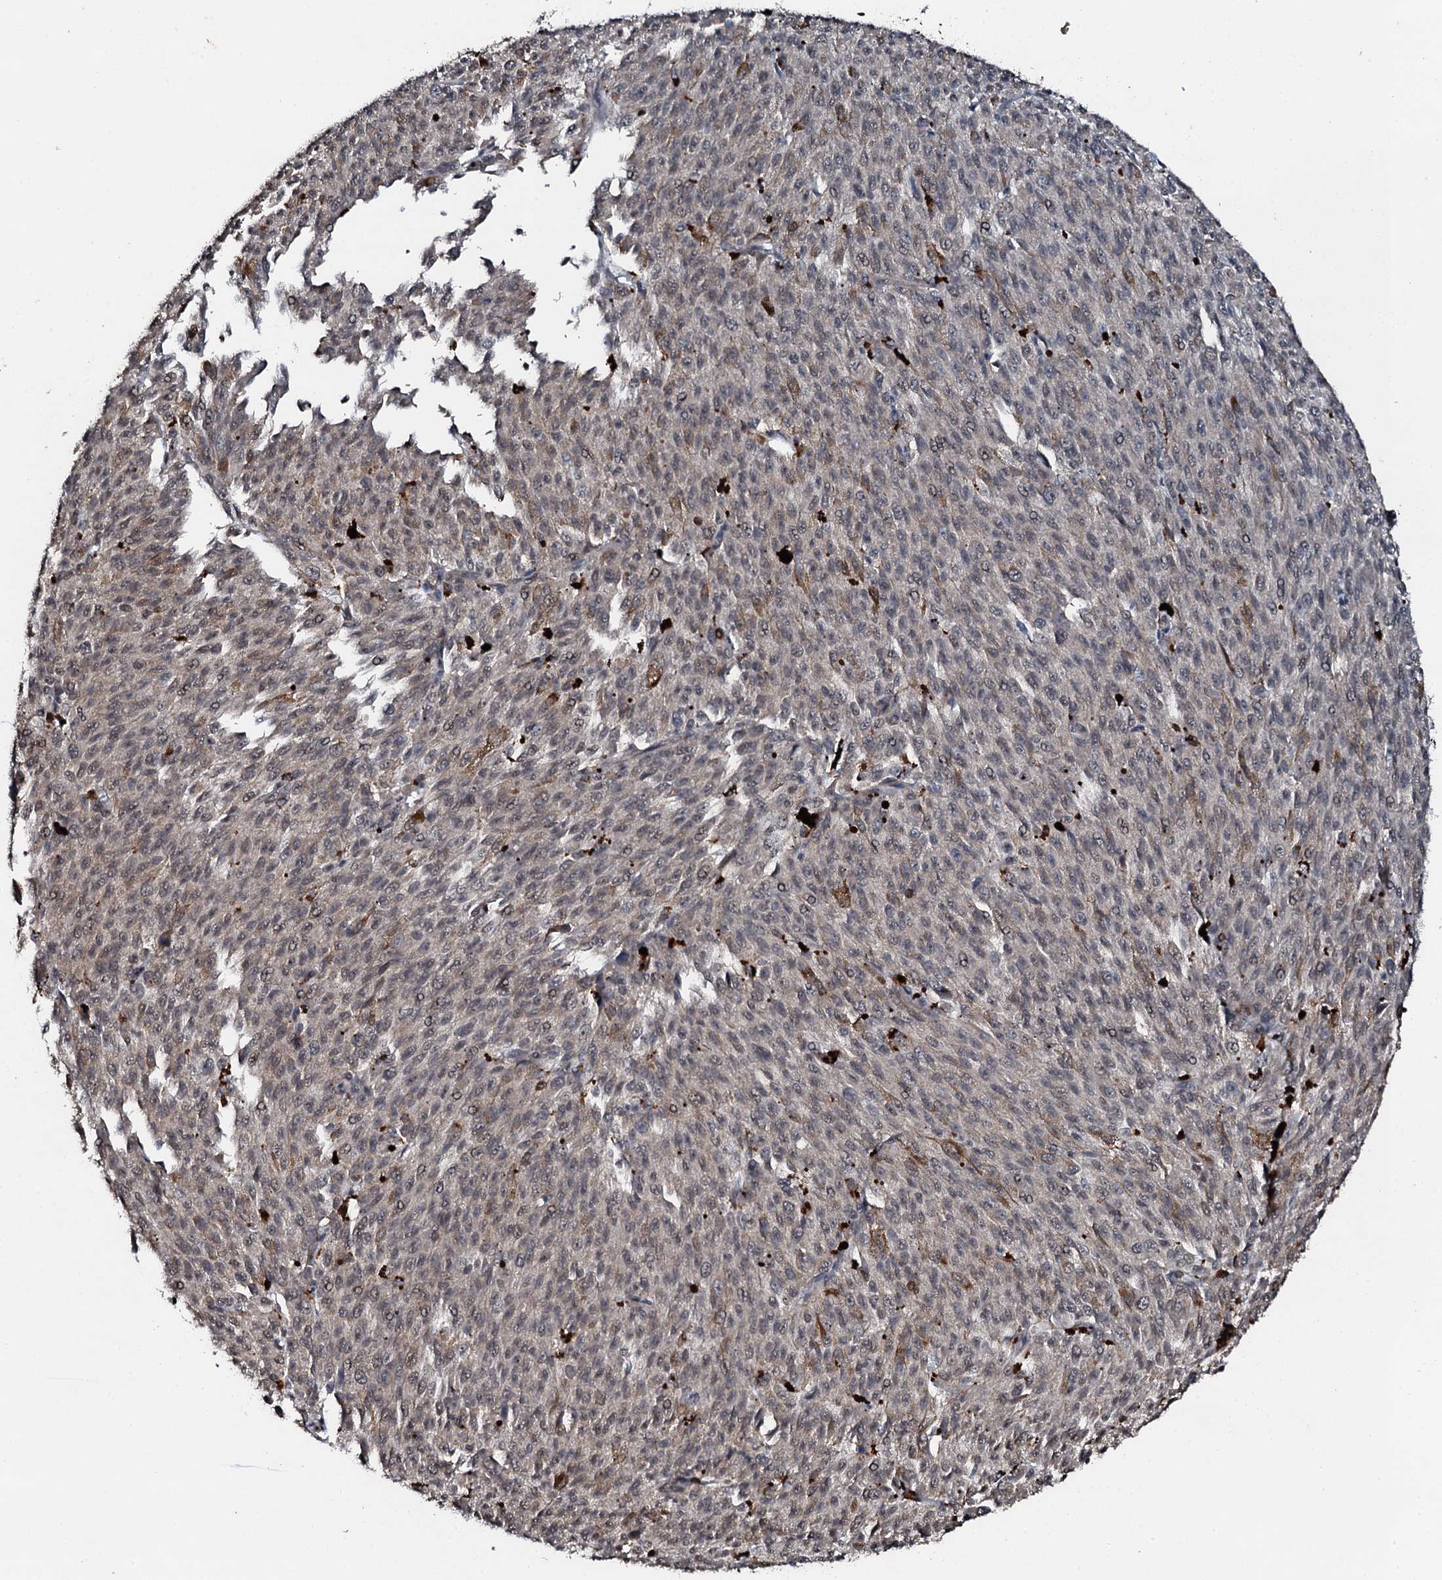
{"staining": {"intensity": "negative", "quantity": "none", "location": "none"}, "tissue": "melanoma", "cell_type": "Tumor cells", "image_type": "cancer", "snomed": [{"axis": "morphology", "description": "Malignant melanoma, NOS"}, {"axis": "topography", "description": "Skin"}], "caption": "Tumor cells show no significant expression in melanoma.", "gene": "EDC4", "patient": {"sex": "female", "age": 52}}